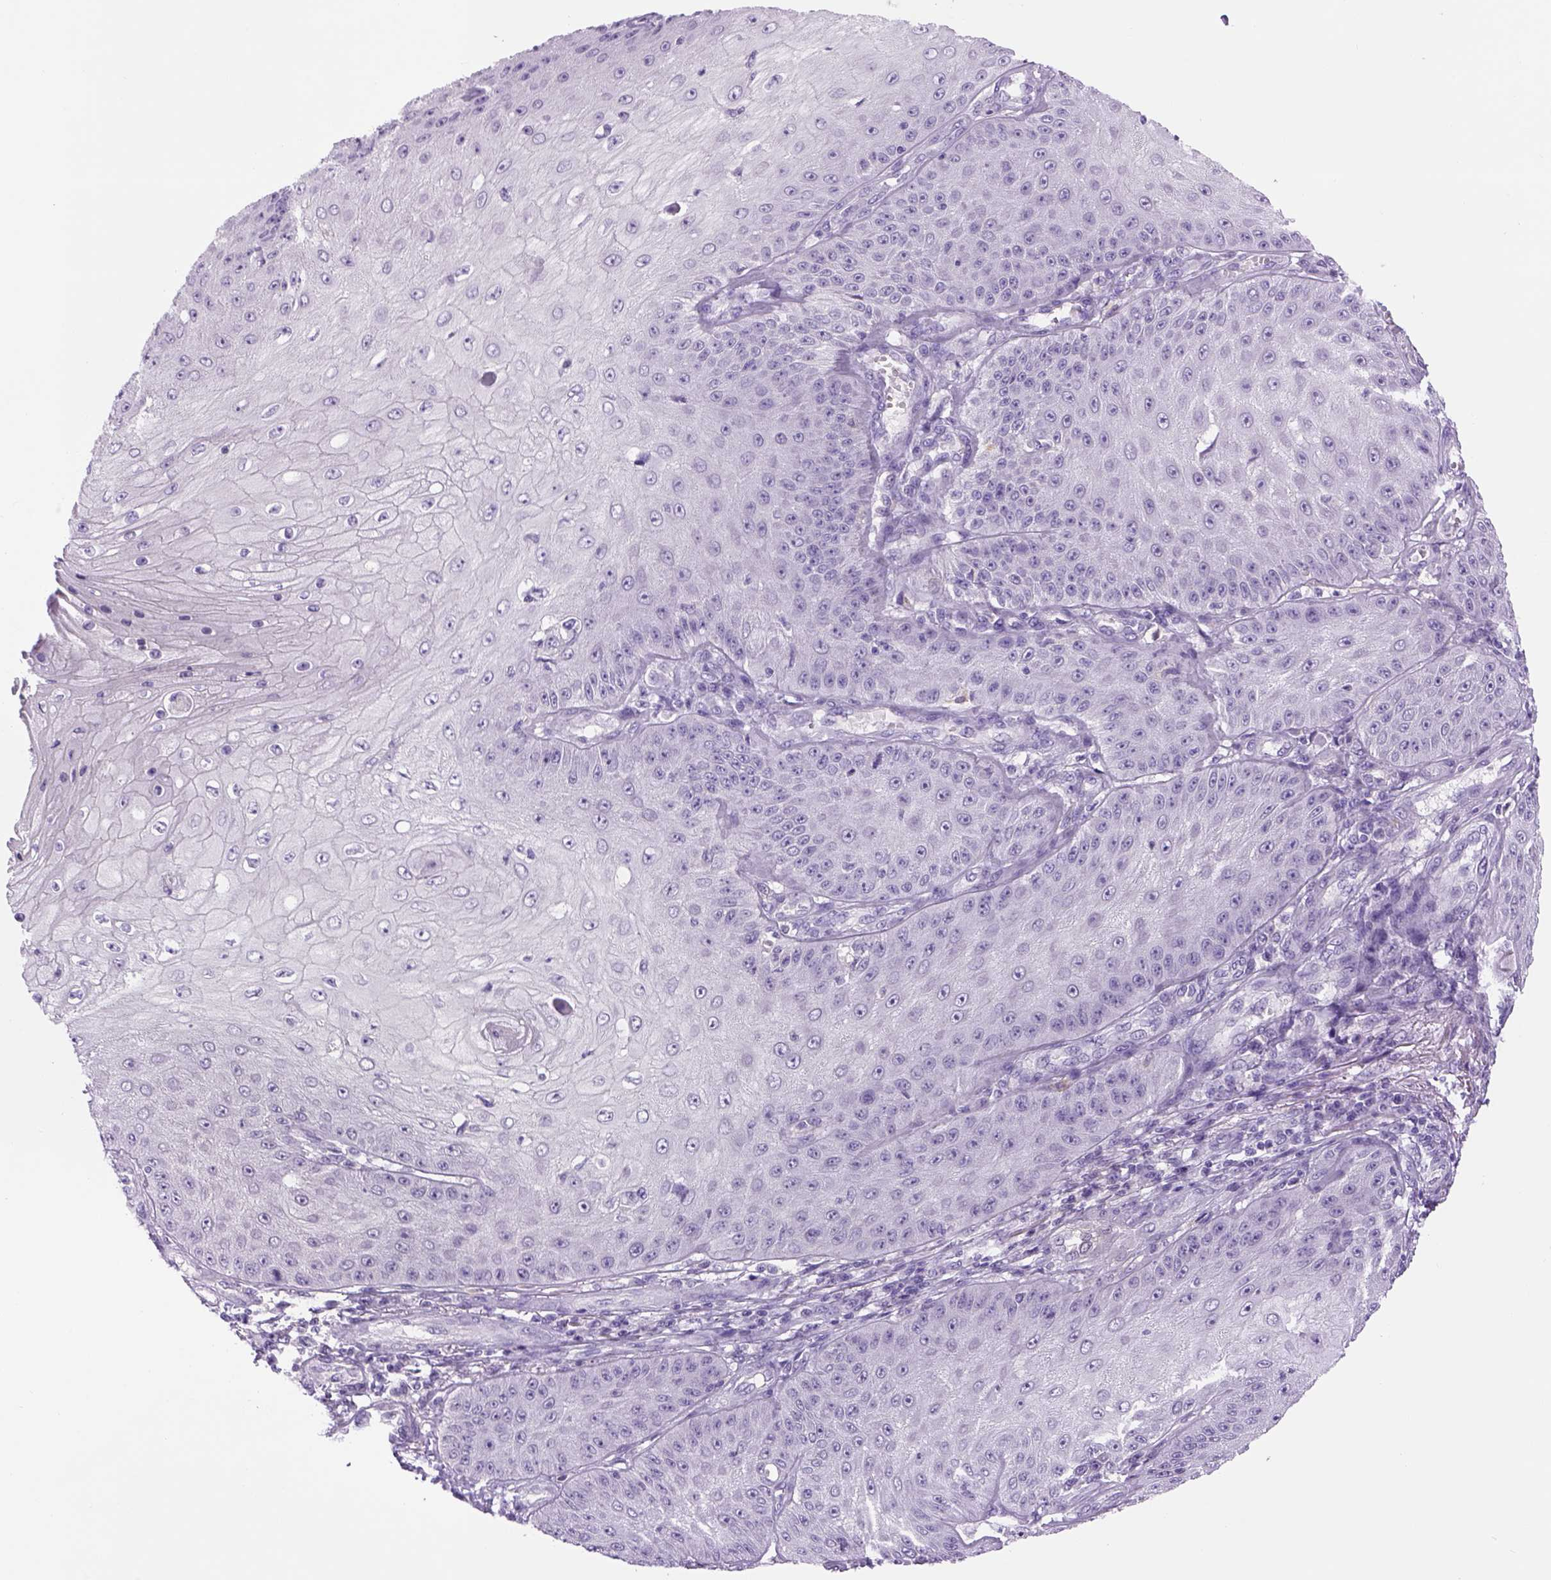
{"staining": {"intensity": "negative", "quantity": "none", "location": "none"}, "tissue": "skin cancer", "cell_type": "Tumor cells", "image_type": "cancer", "snomed": [{"axis": "morphology", "description": "Squamous cell carcinoma, NOS"}, {"axis": "topography", "description": "Skin"}], "caption": "IHC of skin cancer (squamous cell carcinoma) shows no expression in tumor cells. (Brightfield microscopy of DAB (3,3'-diaminobenzidine) immunohistochemistry (IHC) at high magnification).", "gene": "DBH", "patient": {"sex": "male", "age": 70}}